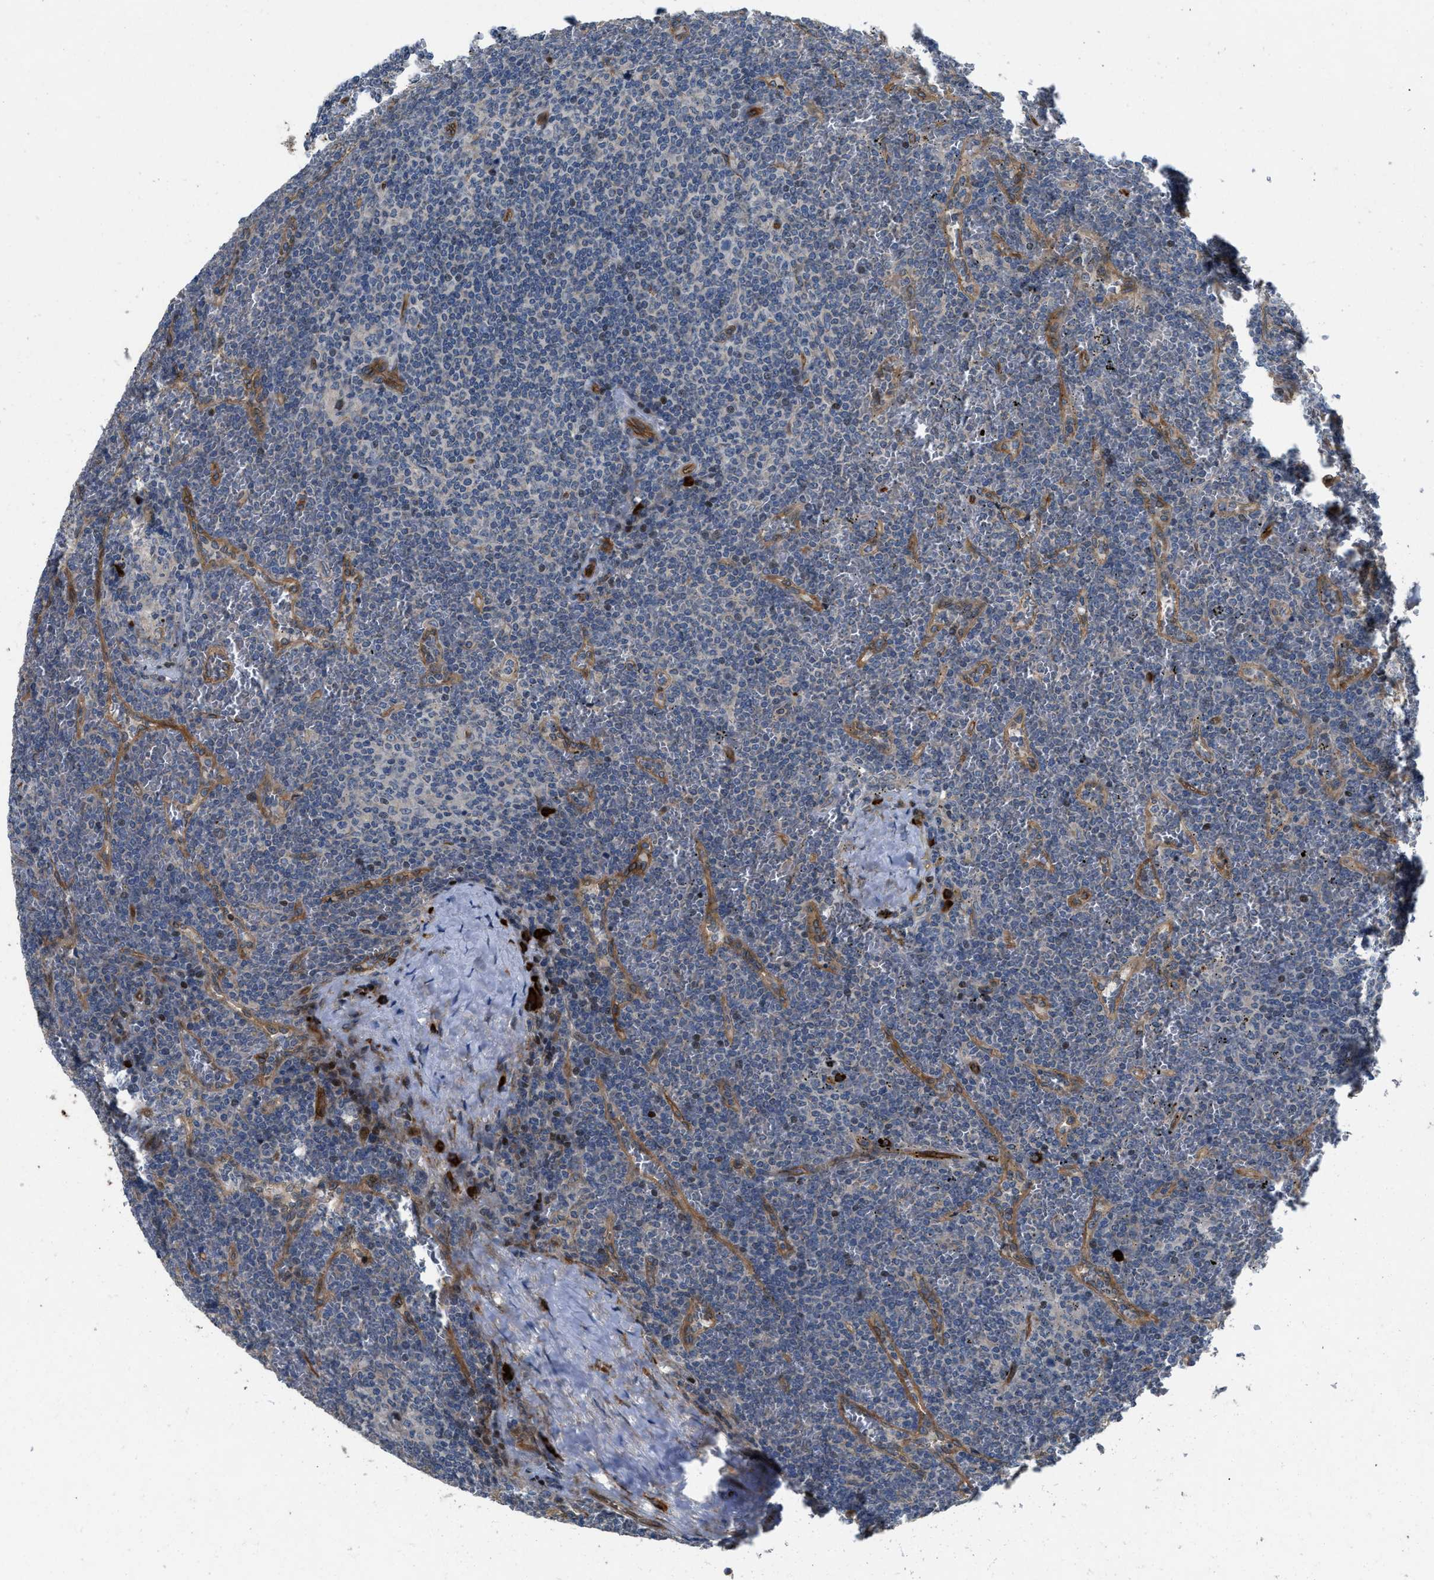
{"staining": {"intensity": "weak", "quantity": "<25%", "location": "nuclear"}, "tissue": "lymphoma", "cell_type": "Tumor cells", "image_type": "cancer", "snomed": [{"axis": "morphology", "description": "Malignant lymphoma, non-Hodgkin's type, Low grade"}, {"axis": "topography", "description": "Spleen"}], "caption": "IHC histopathology image of low-grade malignant lymphoma, non-Hodgkin's type stained for a protein (brown), which displays no positivity in tumor cells.", "gene": "HSPA12B", "patient": {"sex": "female", "age": 19}}